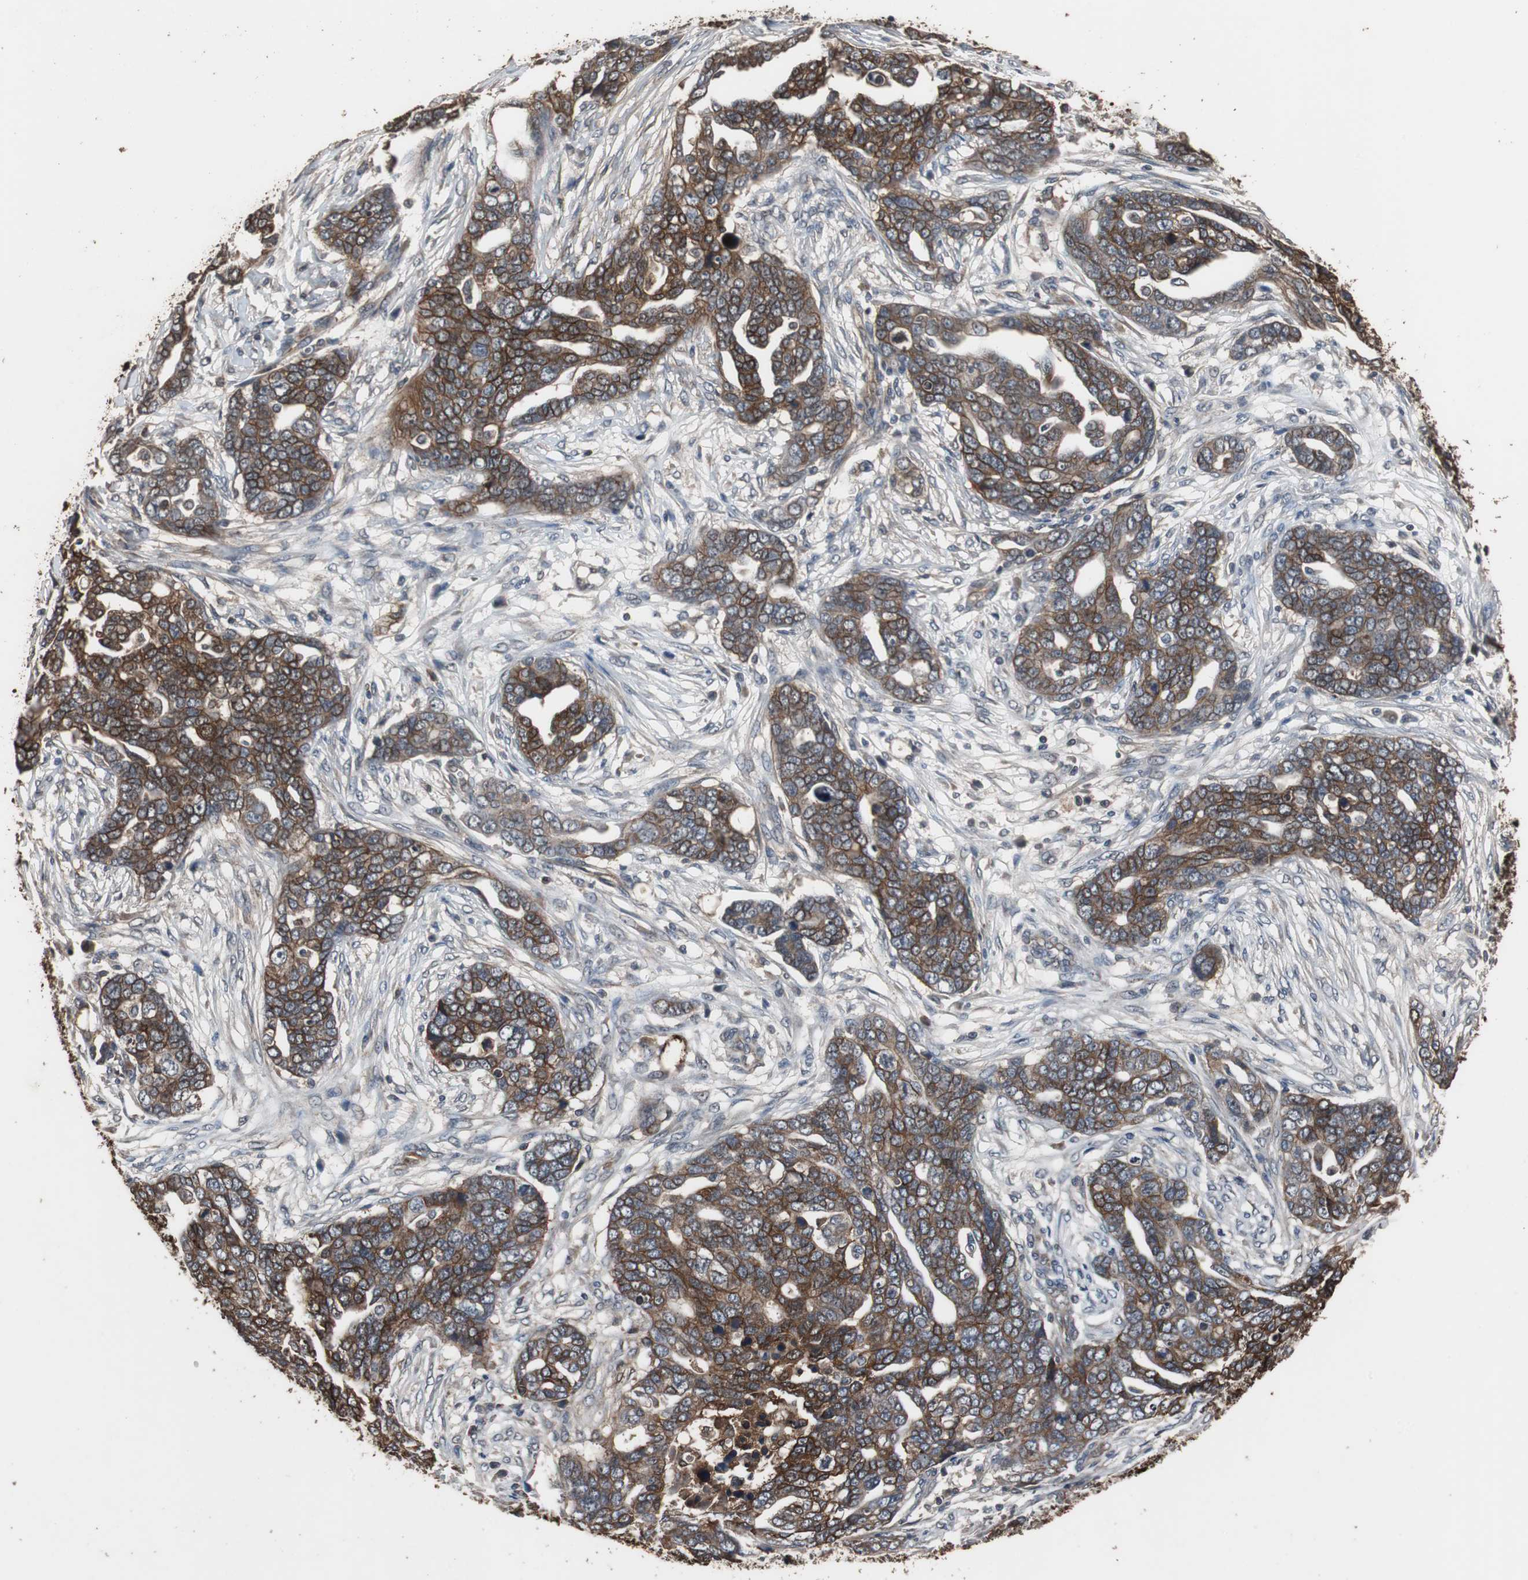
{"staining": {"intensity": "strong", "quantity": ">75%", "location": "cytoplasmic/membranous"}, "tissue": "ovarian cancer", "cell_type": "Tumor cells", "image_type": "cancer", "snomed": [{"axis": "morphology", "description": "Normal tissue, NOS"}, {"axis": "morphology", "description": "Cystadenocarcinoma, serous, NOS"}, {"axis": "topography", "description": "Fallopian tube"}, {"axis": "topography", "description": "Ovary"}], "caption": "An image of human ovarian cancer stained for a protein reveals strong cytoplasmic/membranous brown staining in tumor cells.", "gene": "NDRG1", "patient": {"sex": "female", "age": 56}}